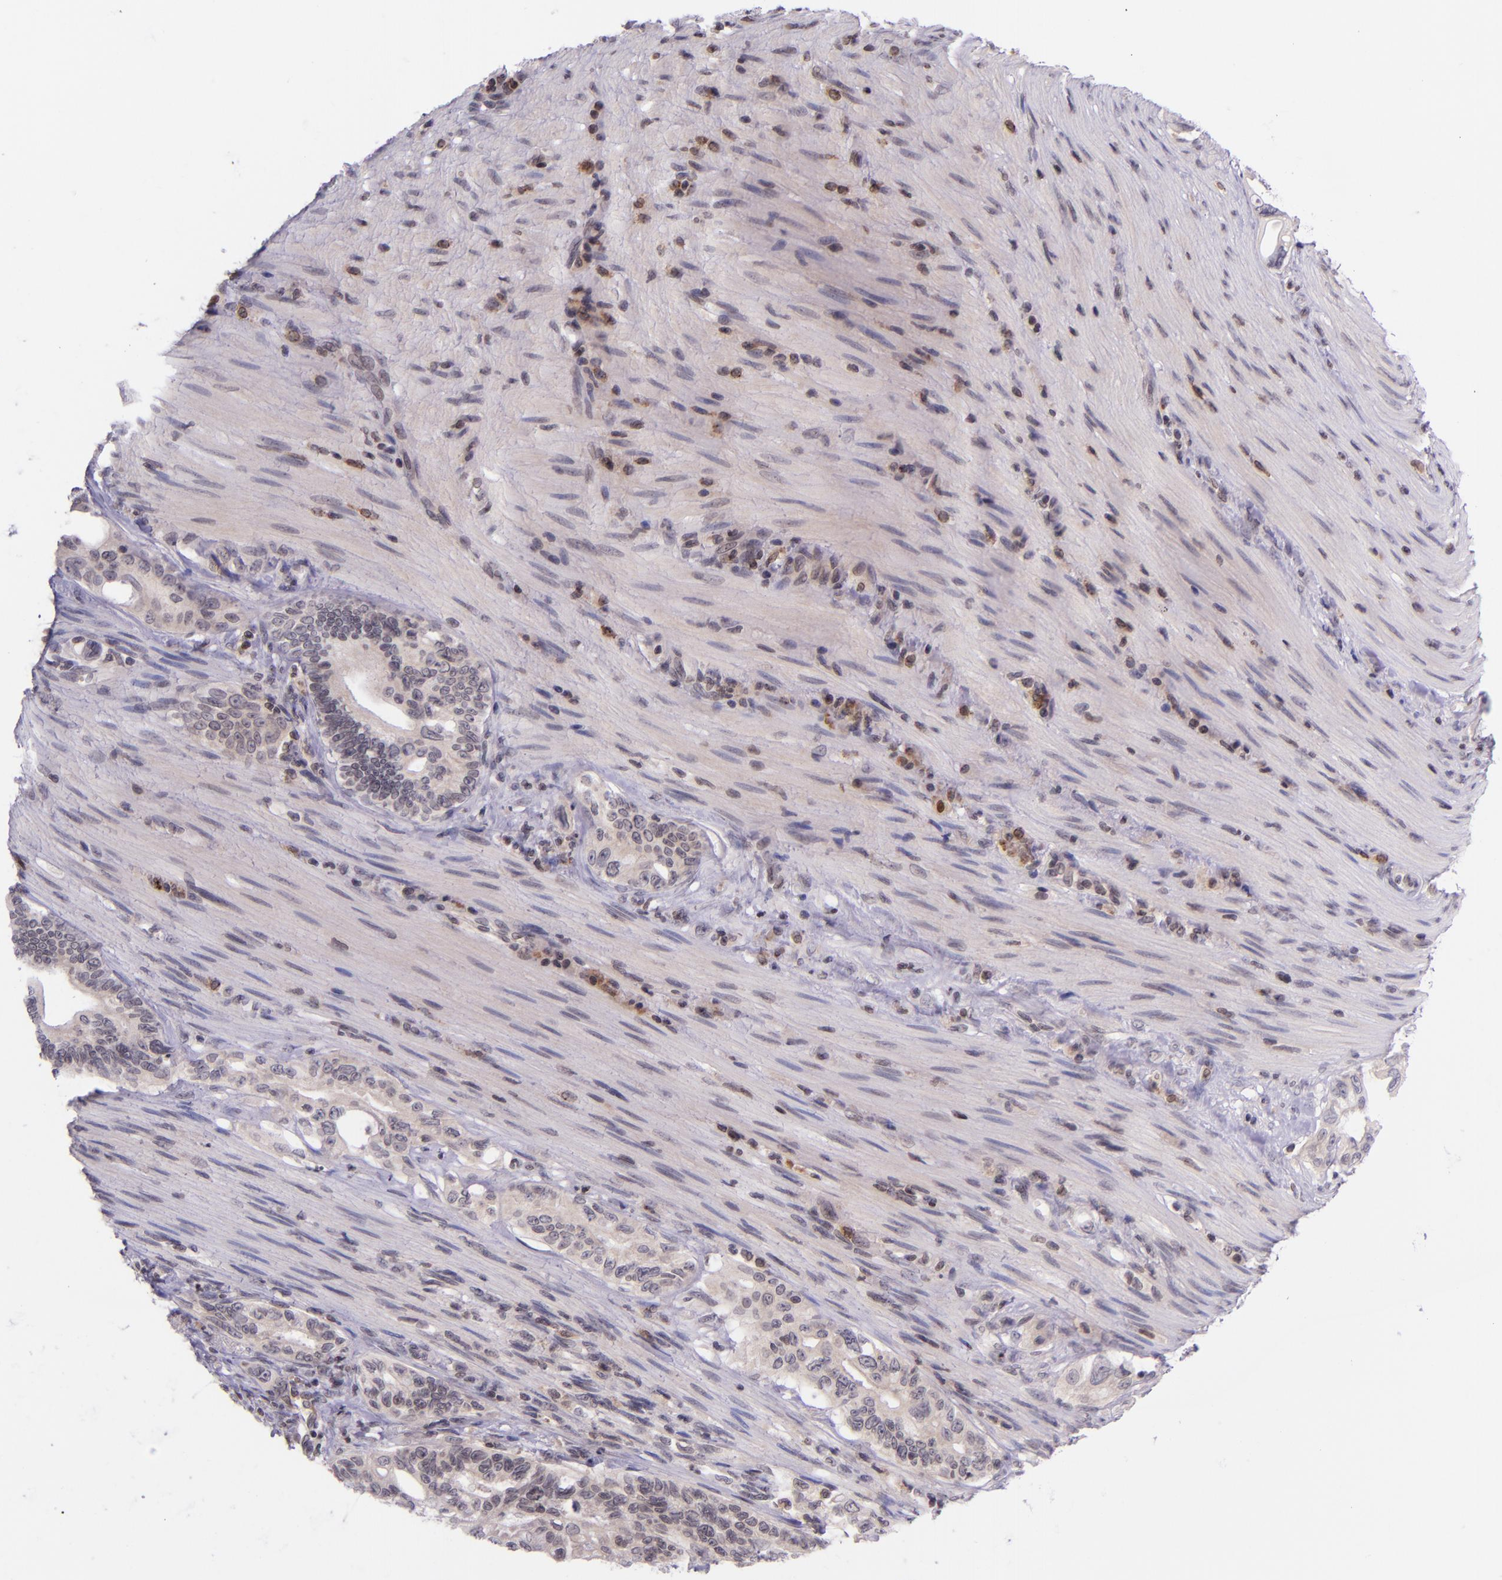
{"staining": {"intensity": "weak", "quantity": "<25%", "location": "cytoplasmic/membranous"}, "tissue": "pancreatic cancer", "cell_type": "Tumor cells", "image_type": "cancer", "snomed": [{"axis": "morphology", "description": "Normal tissue, NOS"}, {"axis": "topography", "description": "Pancreas"}], "caption": "An immunohistochemistry photomicrograph of pancreatic cancer is shown. There is no staining in tumor cells of pancreatic cancer.", "gene": "SELL", "patient": {"sex": "male", "age": 42}}